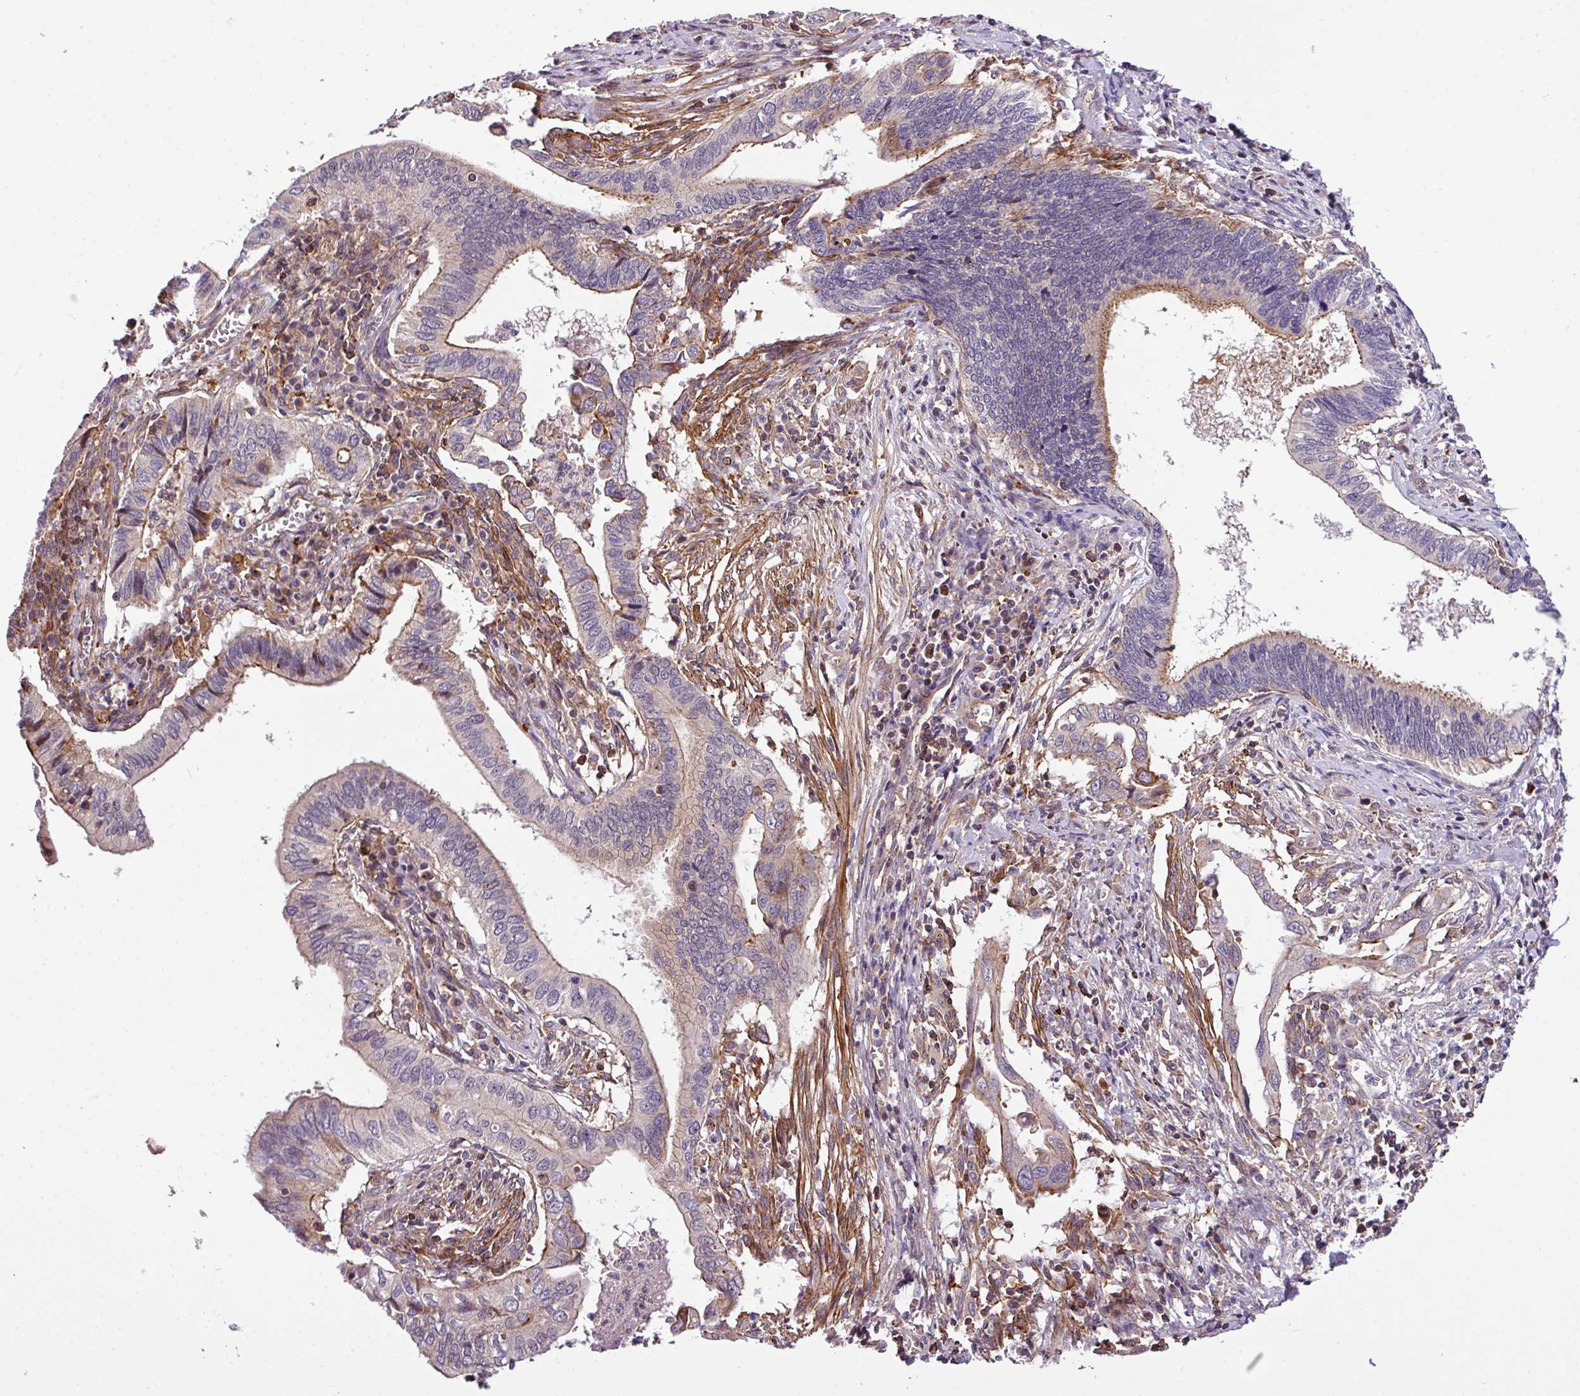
{"staining": {"intensity": "moderate", "quantity": "25%-75%", "location": "cytoplasmic/membranous"}, "tissue": "cervical cancer", "cell_type": "Tumor cells", "image_type": "cancer", "snomed": [{"axis": "morphology", "description": "Adenocarcinoma, NOS"}, {"axis": "topography", "description": "Cervix"}], "caption": "A micrograph of human adenocarcinoma (cervical) stained for a protein exhibits moderate cytoplasmic/membranous brown staining in tumor cells.", "gene": "CASS4", "patient": {"sex": "female", "age": 42}}